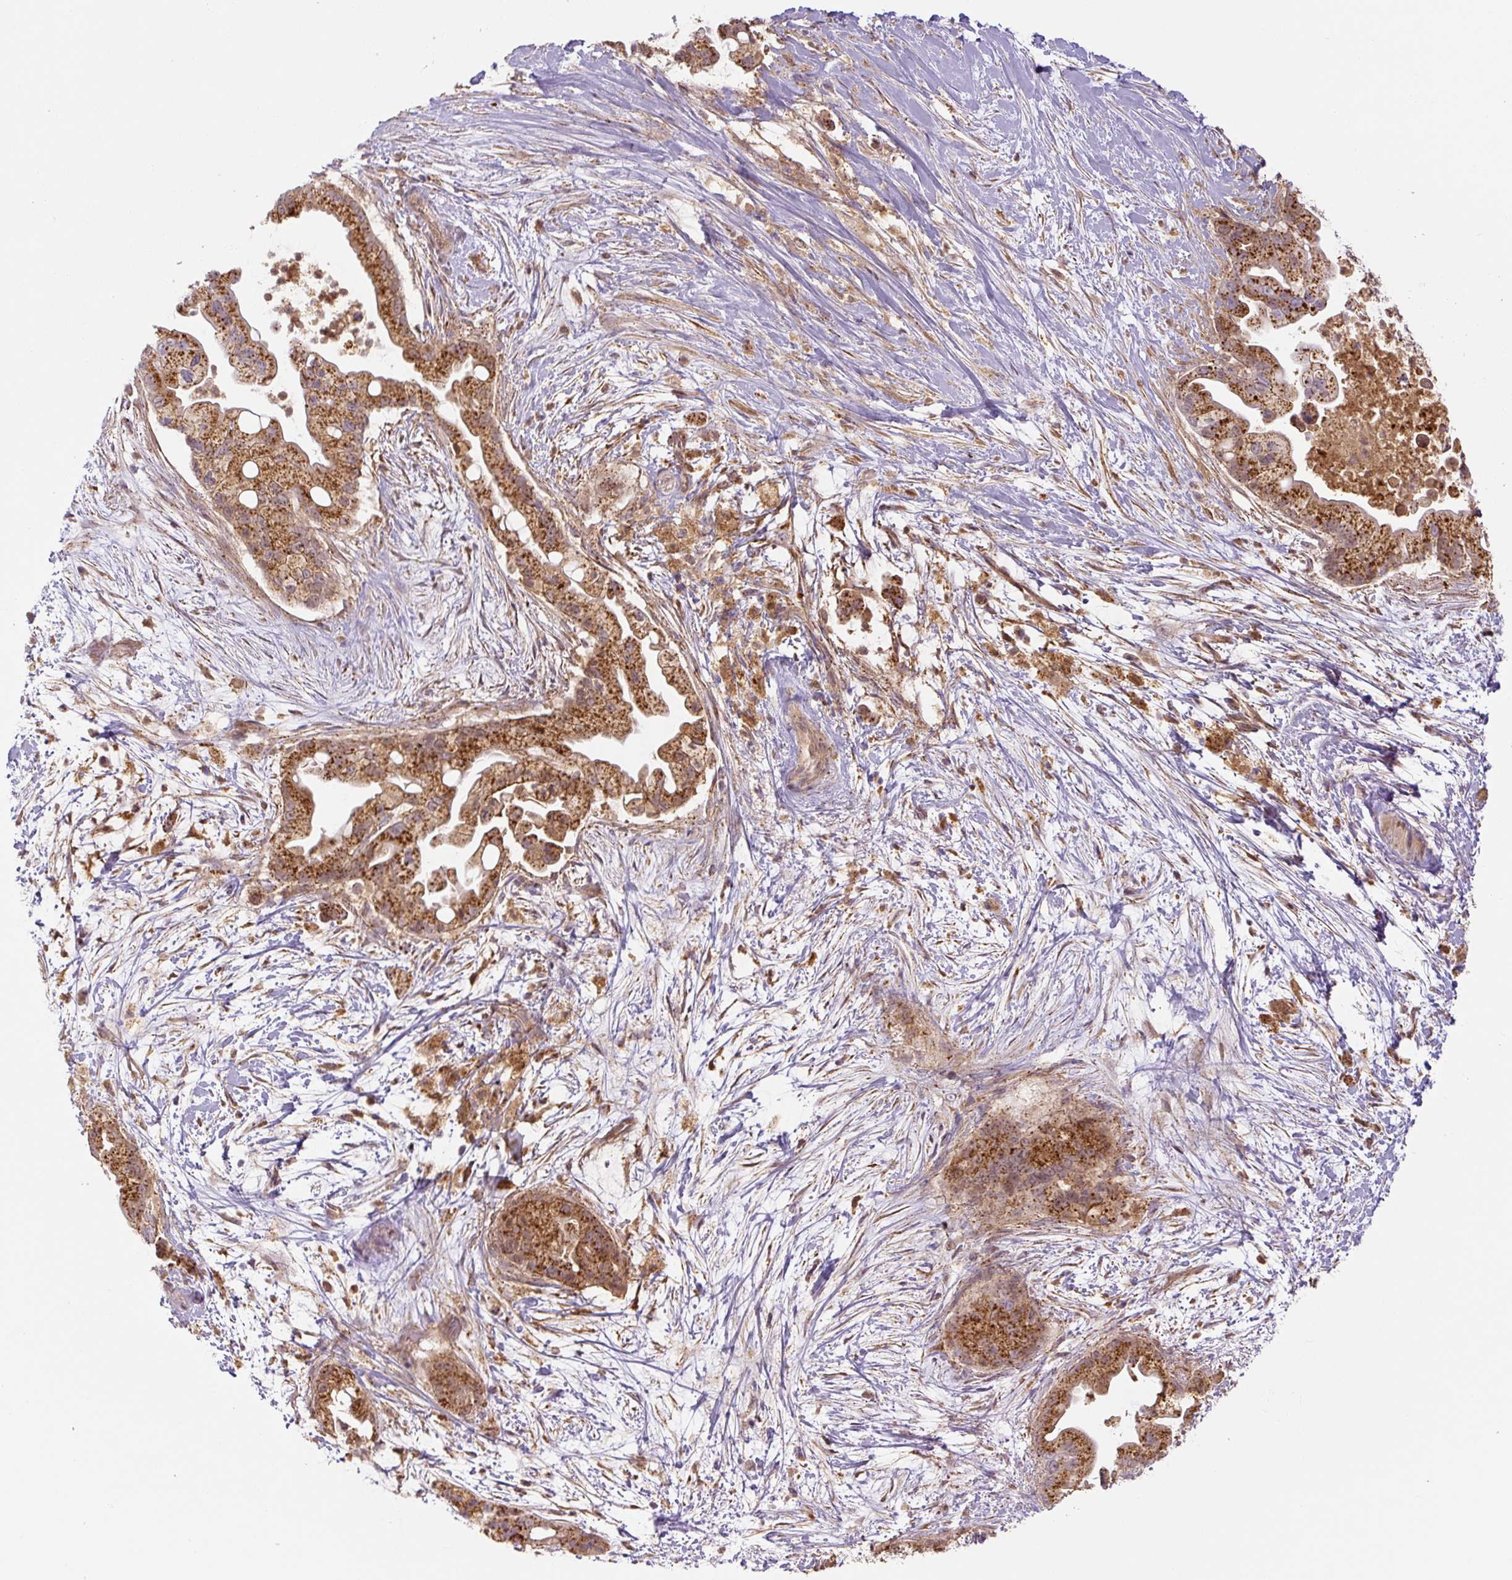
{"staining": {"intensity": "strong", "quantity": ">75%", "location": "cytoplasmic/membranous"}, "tissue": "pancreatic cancer", "cell_type": "Tumor cells", "image_type": "cancer", "snomed": [{"axis": "morphology", "description": "Adenocarcinoma, NOS"}, {"axis": "topography", "description": "Pancreas"}], "caption": "Protein expression analysis of pancreatic cancer (adenocarcinoma) demonstrates strong cytoplasmic/membranous positivity in approximately >75% of tumor cells. (Brightfield microscopy of DAB IHC at high magnification).", "gene": "ZSWIM7", "patient": {"sex": "female", "age": 69}}